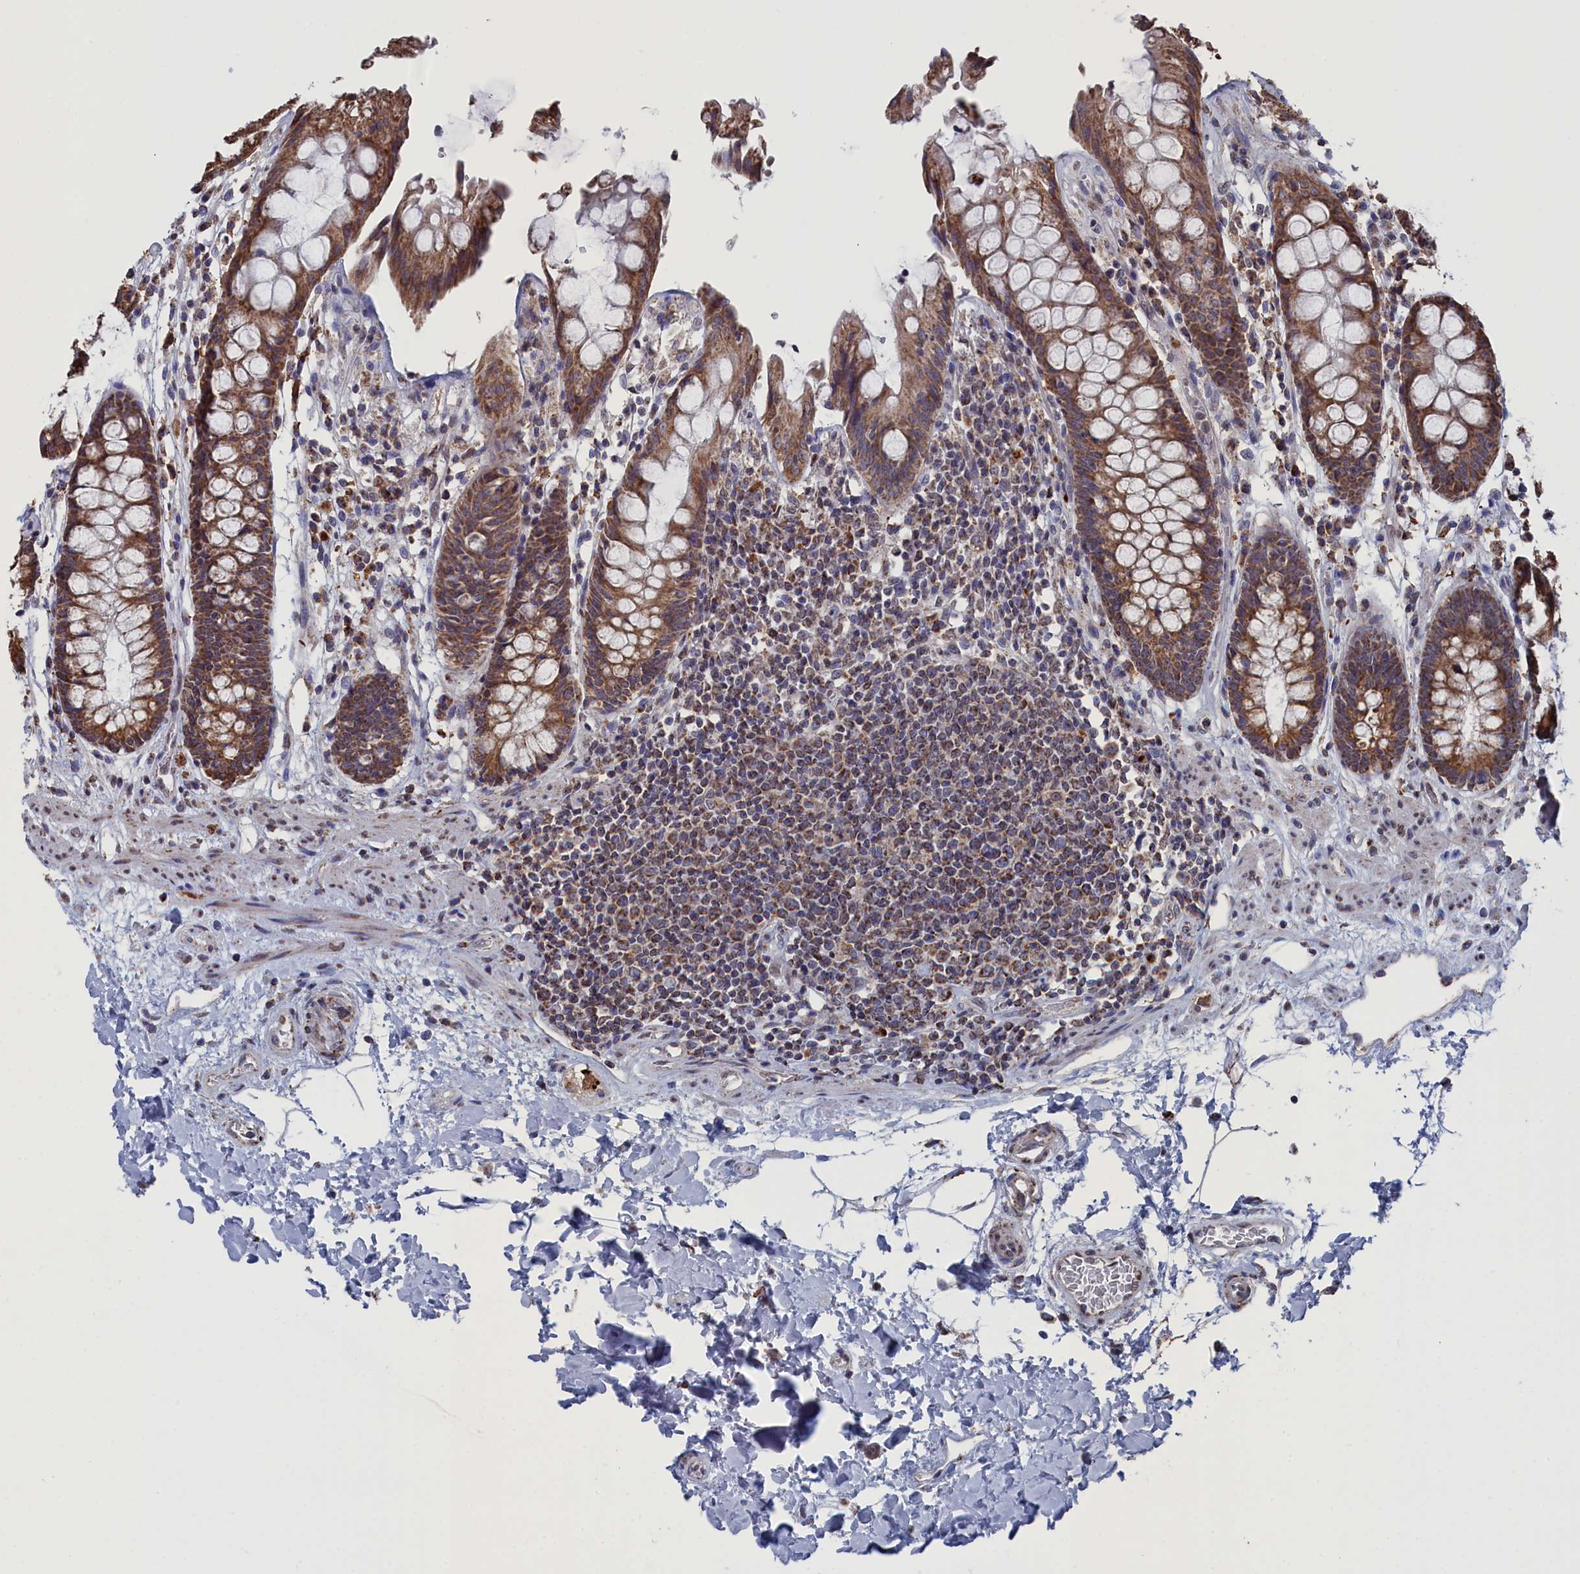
{"staining": {"intensity": "moderate", "quantity": ">75%", "location": "cytoplasmic/membranous"}, "tissue": "rectum", "cell_type": "Glandular cells", "image_type": "normal", "snomed": [{"axis": "morphology", "description": "Normal tissue, NOS"}, {"axis": "topography", "description": "Rectum"}], "caption": "Immunohistochemistry (IHC) of unremarkable human rectum displays medium levels of moderate cytoplasmic/membranous expression in approximately >75% of glandular cells.", "gene": "SMG9", "patient": {"sex": "male", "age": 64}}